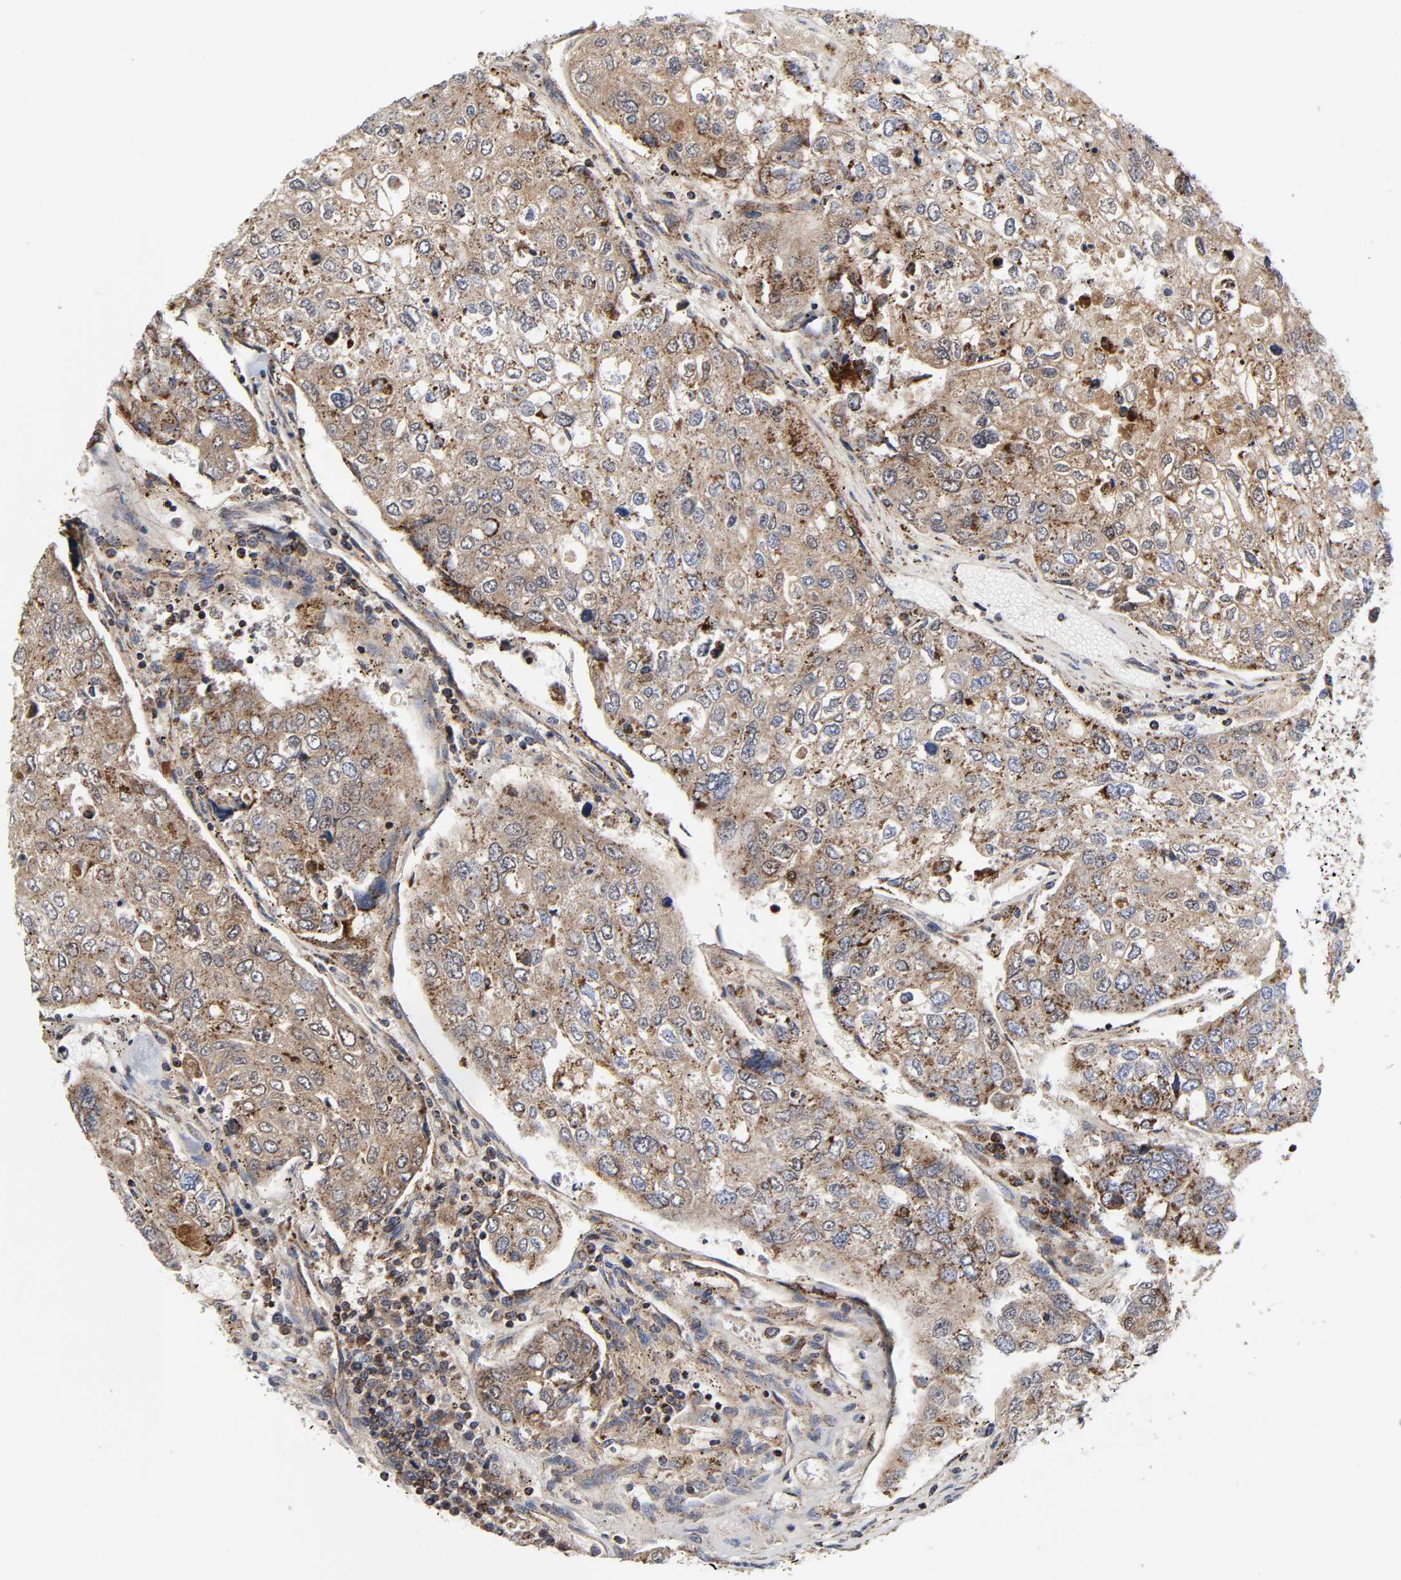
{"staining": {"intensity": "moderate", "quantity": ">75%", "location": "cytoplasmic/membranous"}, "tissue": "urothelial cancer", "cell_type": "Tumor cells", "image_type": "cancer", "snomed": [{"axis": "morphology", "description": "Urothelial carcinoma, High grade"}, {"axis": "topography", "description": "Lymph node"}, {"axis": "topography", "description": "Urinary bladder"}], "caption": "DAB (3,3'-diaminobenzidine) immunohistochemical staining of human high-grade urothelial carcinoma demonstrates moderate cytoplasmic/membranous protein staining in about >75% of tumor cells. Immunohistochemistry (ihc) stains the protein of interest in brown and the nuclei are stained blue.", "gene": "AOPEP", "patient": {"sex": "male", "age": 51}}